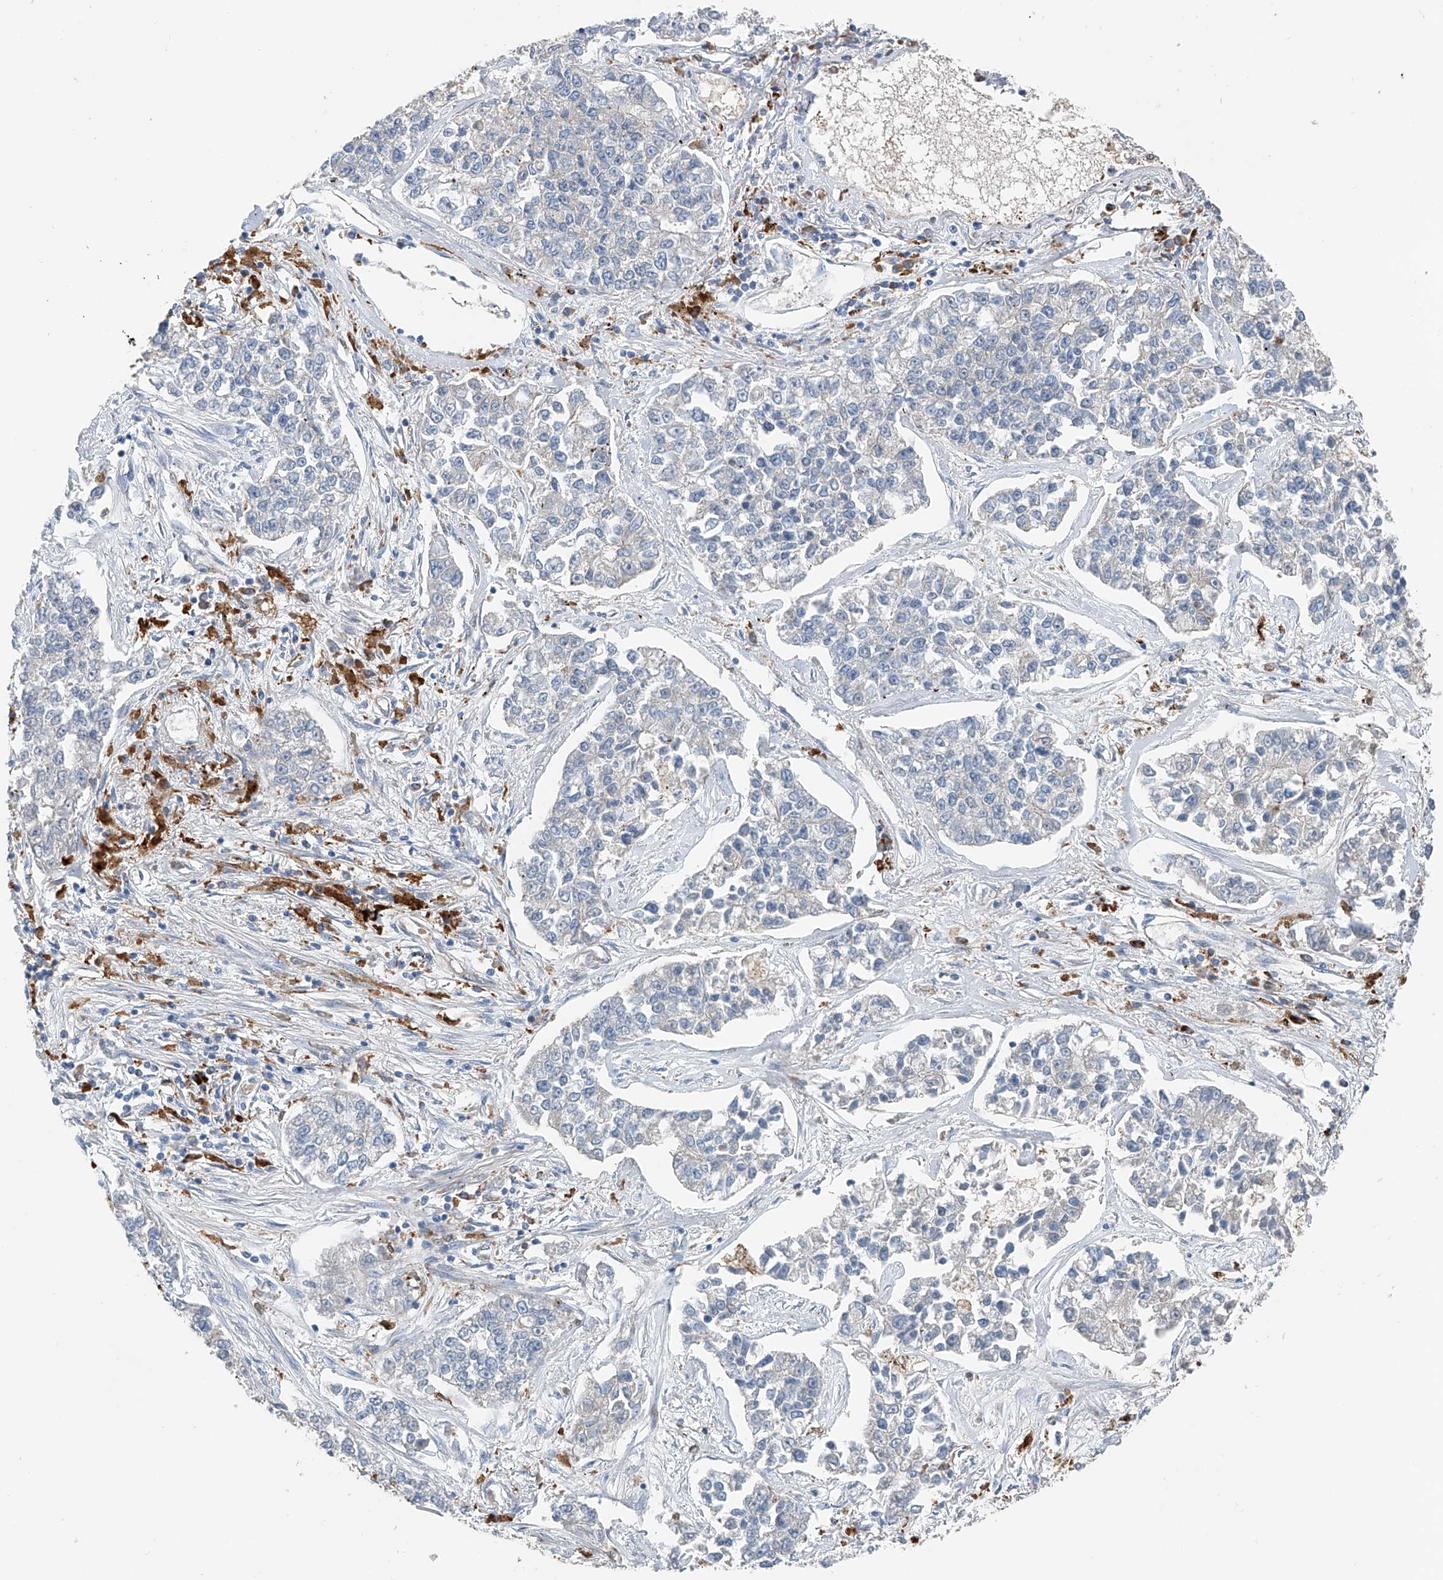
{"staining": {"intensity": "negative", "quantity": "none", "location": "none"}, "tissue": "lung cancer", "cell_type": "Tumor cells", "image_type": "cancer", "snomed": [{"axis": "morphology", "description": "Adenocarcinoma, NOS"}, {"axis": "topography", "description": "Lung"}], "caption": "Tumor cells show no significant positivity in lung cancer. The staining was performed using DAB to visualize the protein expression in brown, while the nuclei were stained in blue with hematoxylin (Magnification: 20x).", "gene": "TBXAS1", "patient": {"sex": "male", "age": 49}}